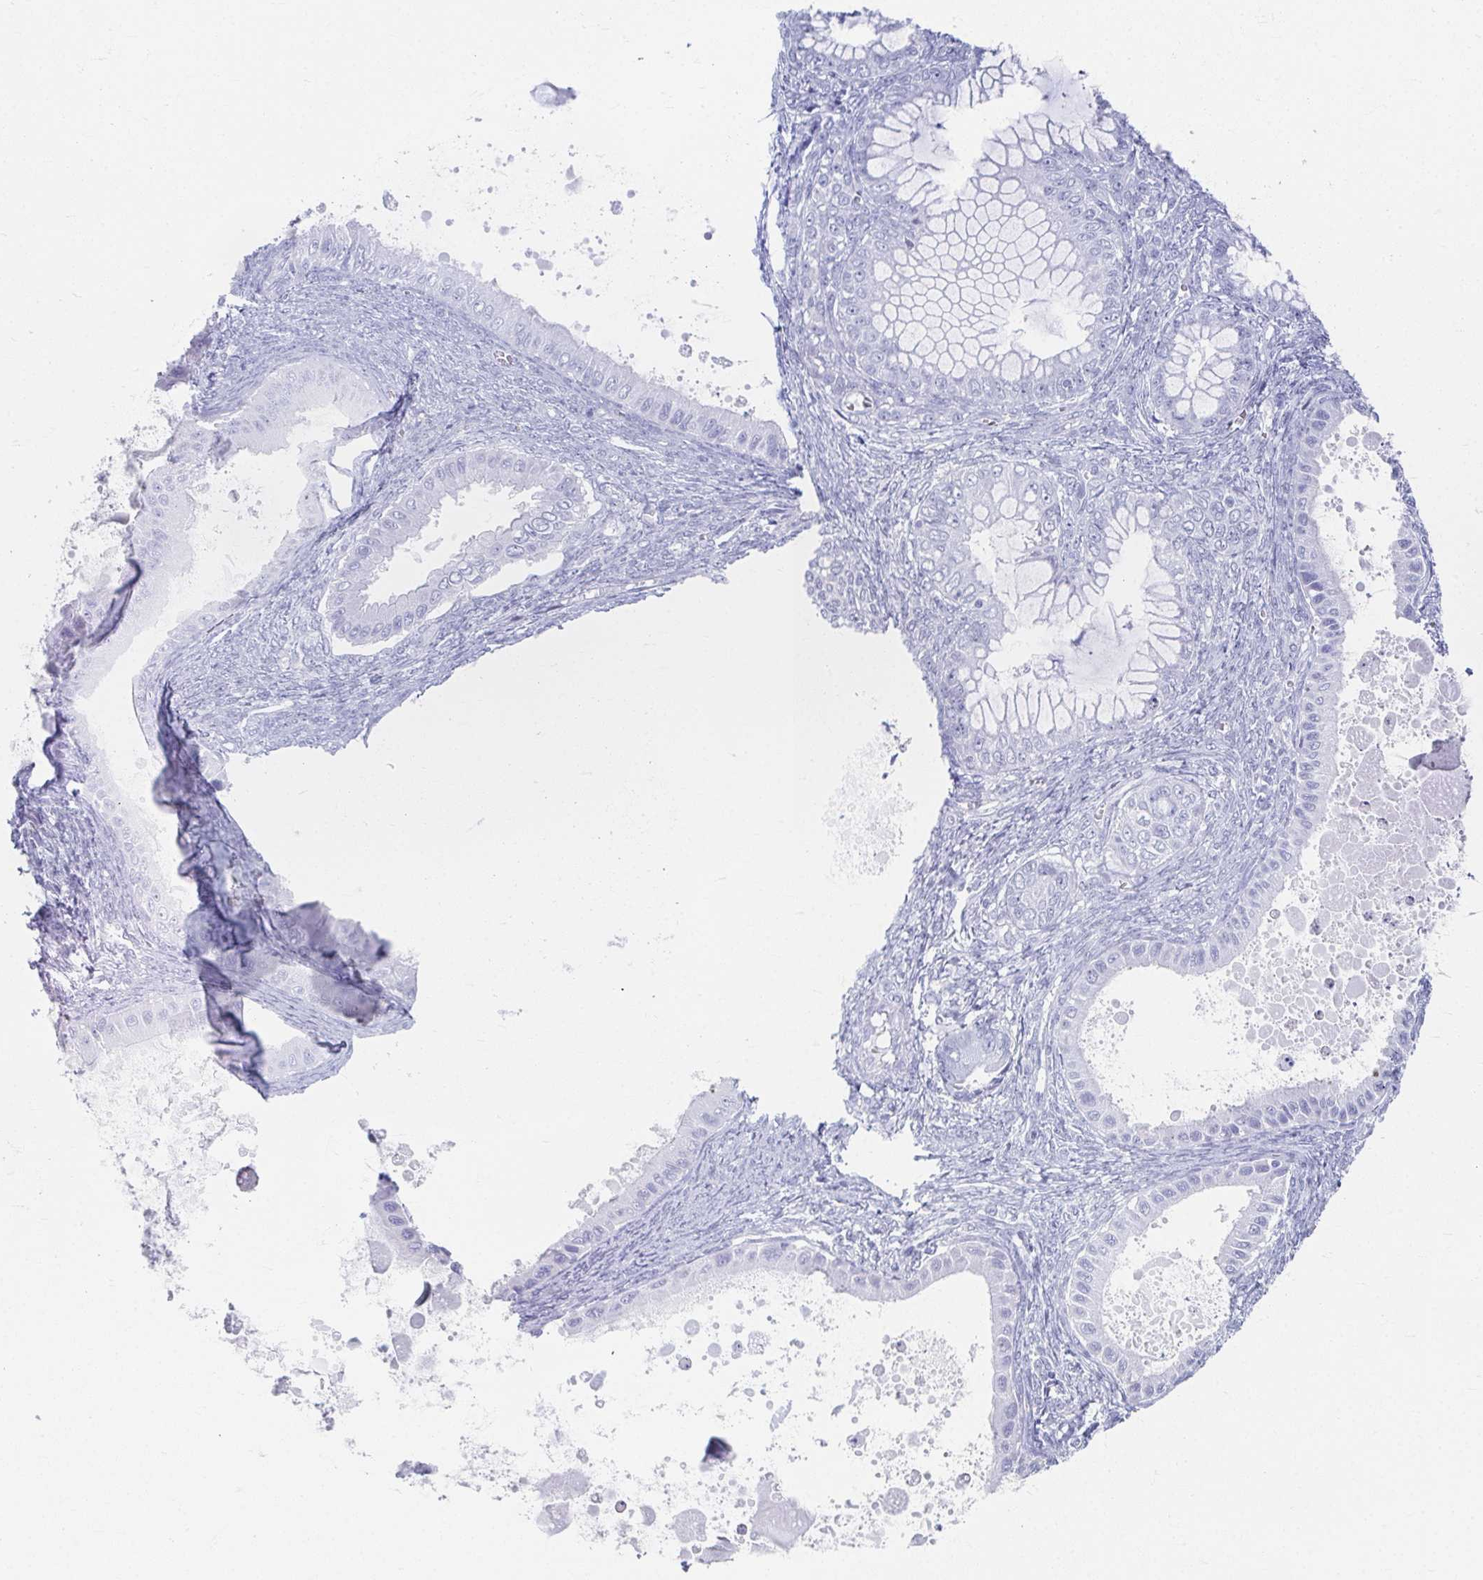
{"staining": {"intensity": "negative", "quantity": "none", "location": "none"}, "tissue": "ovarian cancer", "cell_type": "Tumor cells", "image_type": "cancer", "snomed": [{"axis": "morphology", "description": "Cystadenocarcinoma, mucinous, NOS"}, {"axis": "topography", "description": "Ovary"}], "caption": "Immunohistochemistry (IHC) image of mucinous cystadenocarcinoma (ovarian) stained for a protein (brown), which reveals no expression in tumor cells.", "gene": "GHRL", "patient": {"sex": "female", "age": 64}}